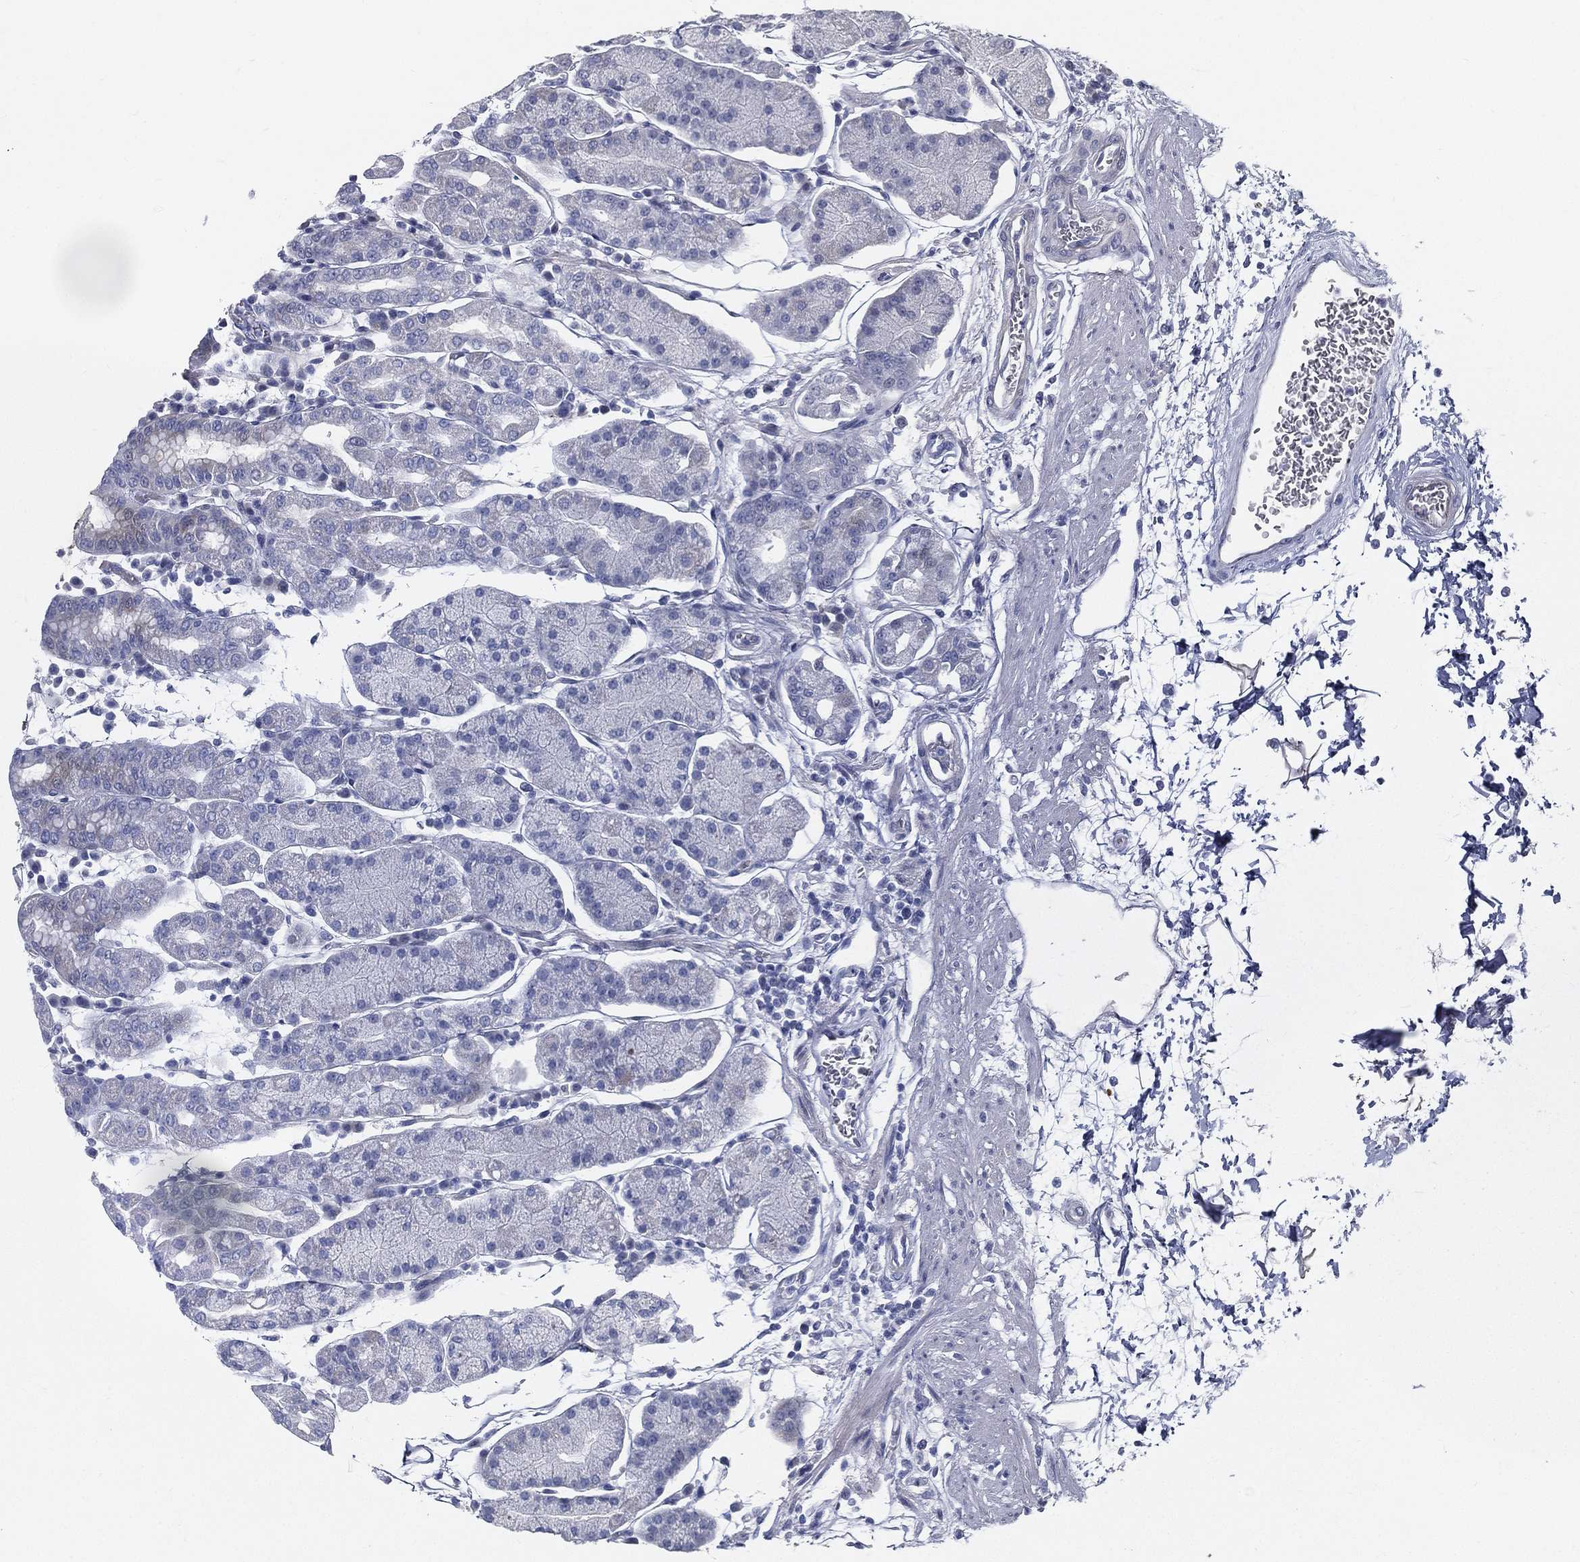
{"staining": {"intensity": "negative", "quantity": "none", "location": "none"}, "tissue": "stomach", "cell_type": "Glandular cells", "image_type": "normal", "snomed": [{"axis": "morphology", "description": "Normal tissue, NOS"}, {"axis": "topography", "description": "Stomach"}], "caption": "An IHC histopathology image of benign stomach is shown. There is no staining in glandular cells of stomach.", "gene": "SPPL2C", "patient": {"sex": "male", "age": 54}}